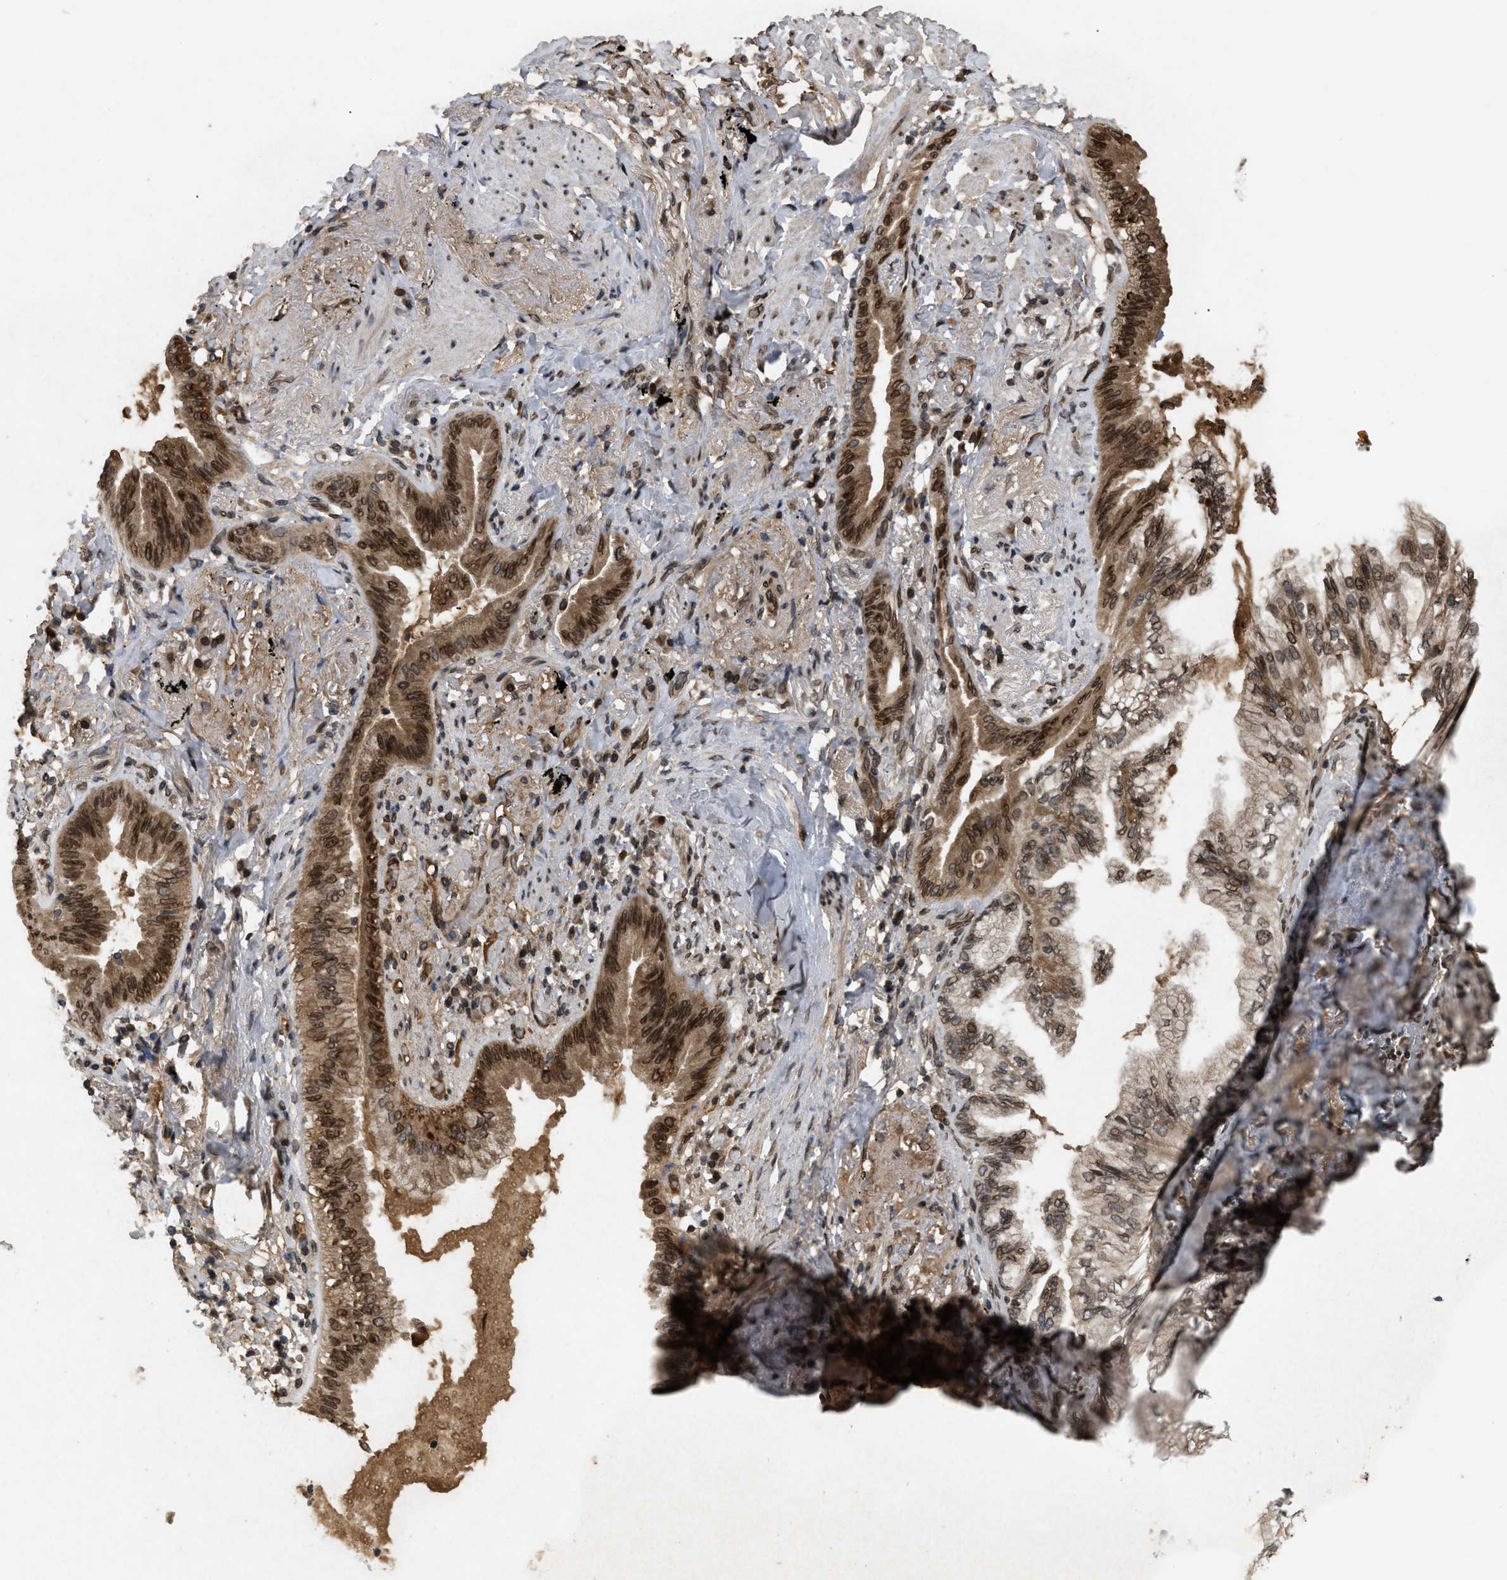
{"staining": {"intensity": "moderate", "quantity": ">75%", "location": "cytoplasmic/membranous,nuclear"}, "tissue": "lung cancer", "cell_type": "Tumor cells", "image_type": "cancer", "snomed": [{"axis": "morphology", "description": "Normal tissue, NOS"}, {"axis": "morphology", "description": "Adenocarcinoma, NOS"}, {"axis": "topography", "description": "Bronchus"}, {"axis": "topography", "description": "Lung"}], "caption": "A histopathology image of lung cancer stained for a protein exhibits moderate cytoplasmic/membranous and nuclear brown staining in tumor cells. The staining was performed using DAB, with brown indicating positive protein expression. Nuclei are stained blue with hematoxylin.", "gene": "CRY1", "patient": {"sex": "female", "age": 70}}